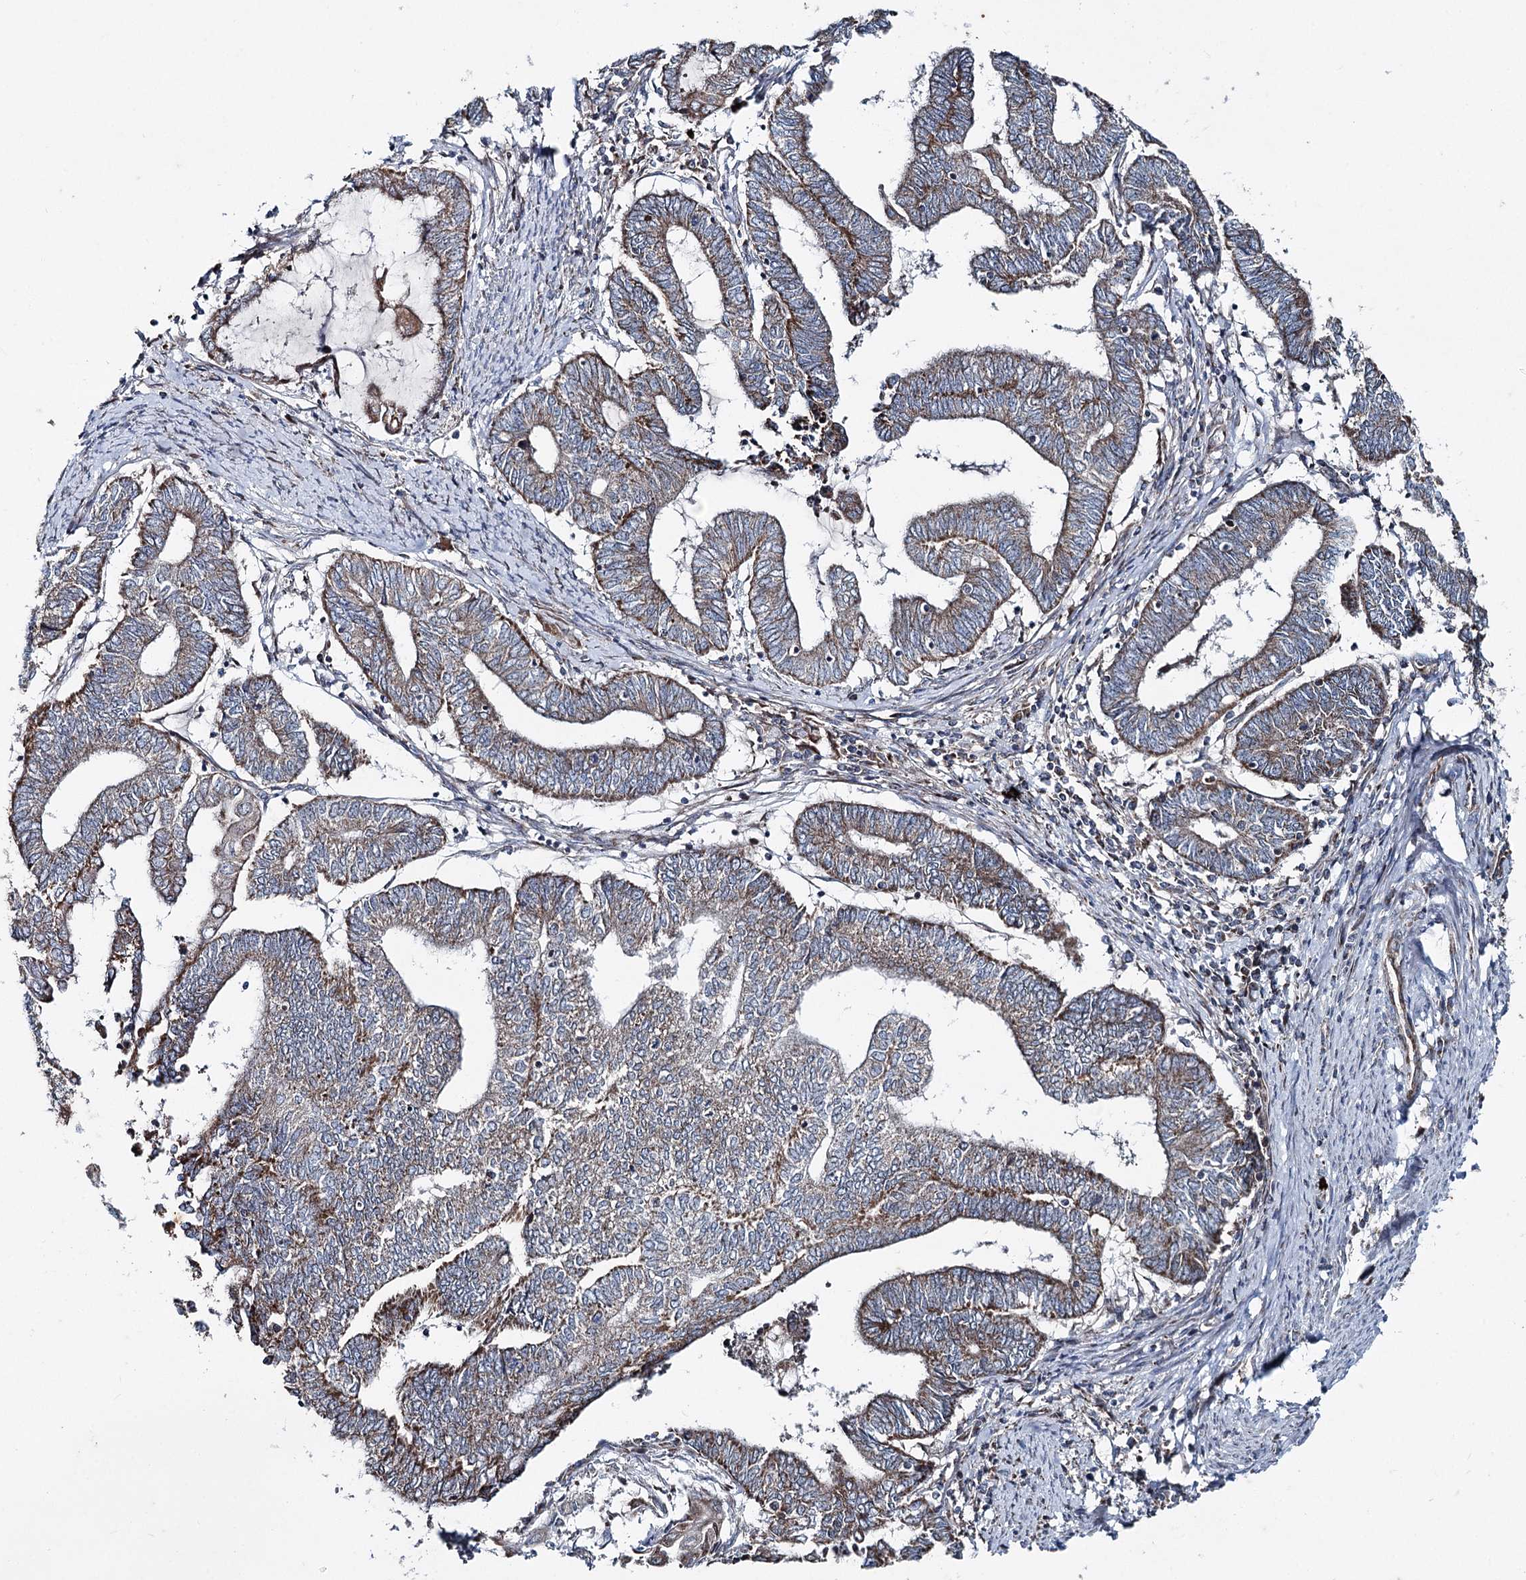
{"staining": {"intensity": "moderate", "quantity": ">75%", "location": "cytoplasmic/membranous"}, "tissue": "endometrial cancer", "cell_type": "Tumor cells", "image_type": "cancer", "snomed": [{"axis": "morphology", "description": "Adenocarcinoma, NOS"}, {"axis": "topography", "description": "Uterus"}, {"axis": "topography", "description": "Endometrium"}], "caption": "Immunohistochemical staining of adenocarcinoma (endometrial) exhibits moderate cytoplasmic/membranous protein expression in about >75% of tumor cells.", "gene": "UCN3", "patient": {"sex": "female", "age": 70}}